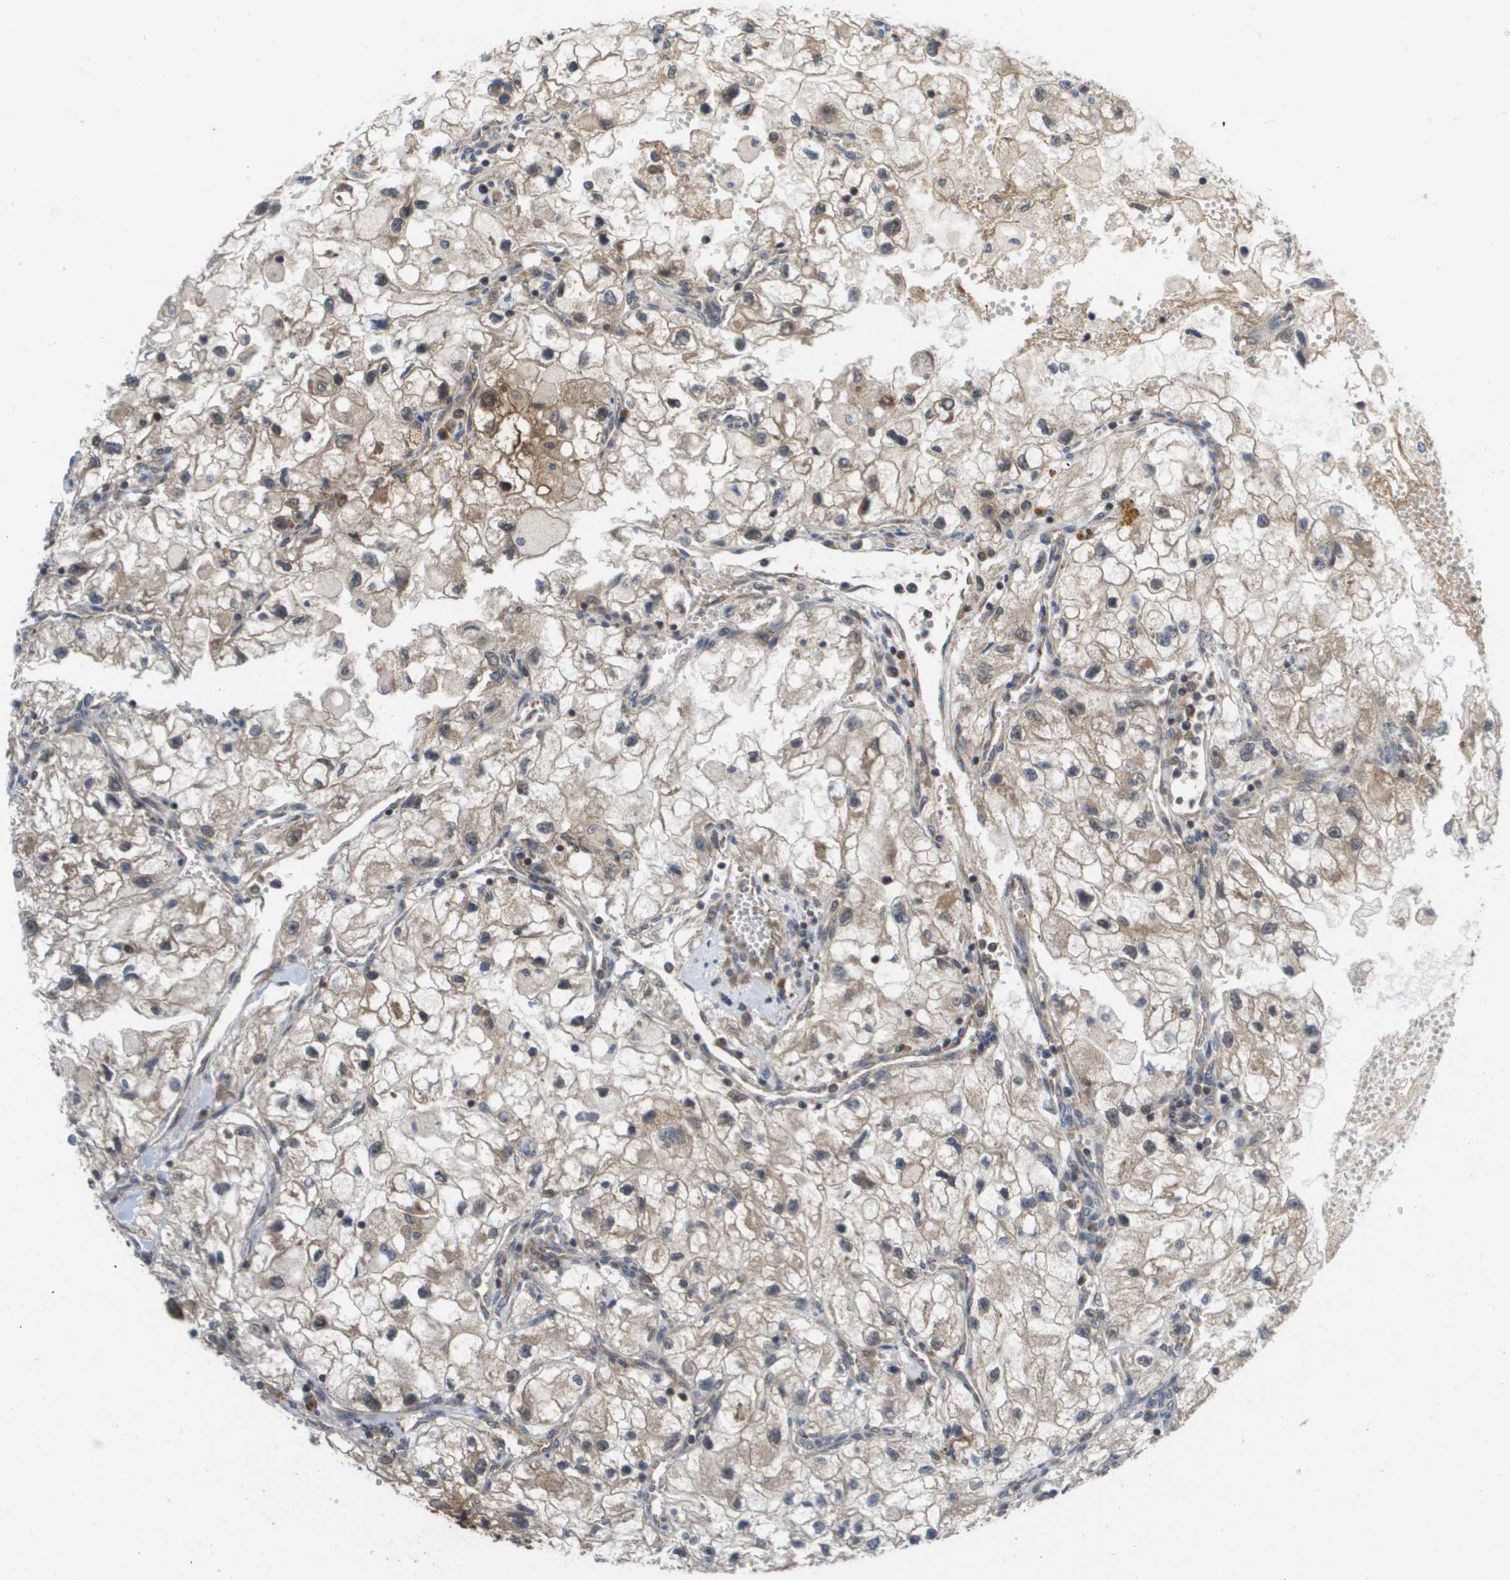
{"staining": {"intensity": "weak", "quantity": "<25%", "location": "cytoplasmic/membranous"}, "tissue": "renal cancer", "cell_type": "Tumor cells", "image_type": "cancer", "snomed": [{"axis": "morphology", "description": "Adenocarcinoma, NOS"}, {"axis": "topography", "description": "Kidney"}], "caption": "This is an immunohistochemistry image of renal cancer (adenocarcinoma). There is no staining in tumor cells.", "gene": "RBM38", "patient": {"sex": "female", "age": 70}}